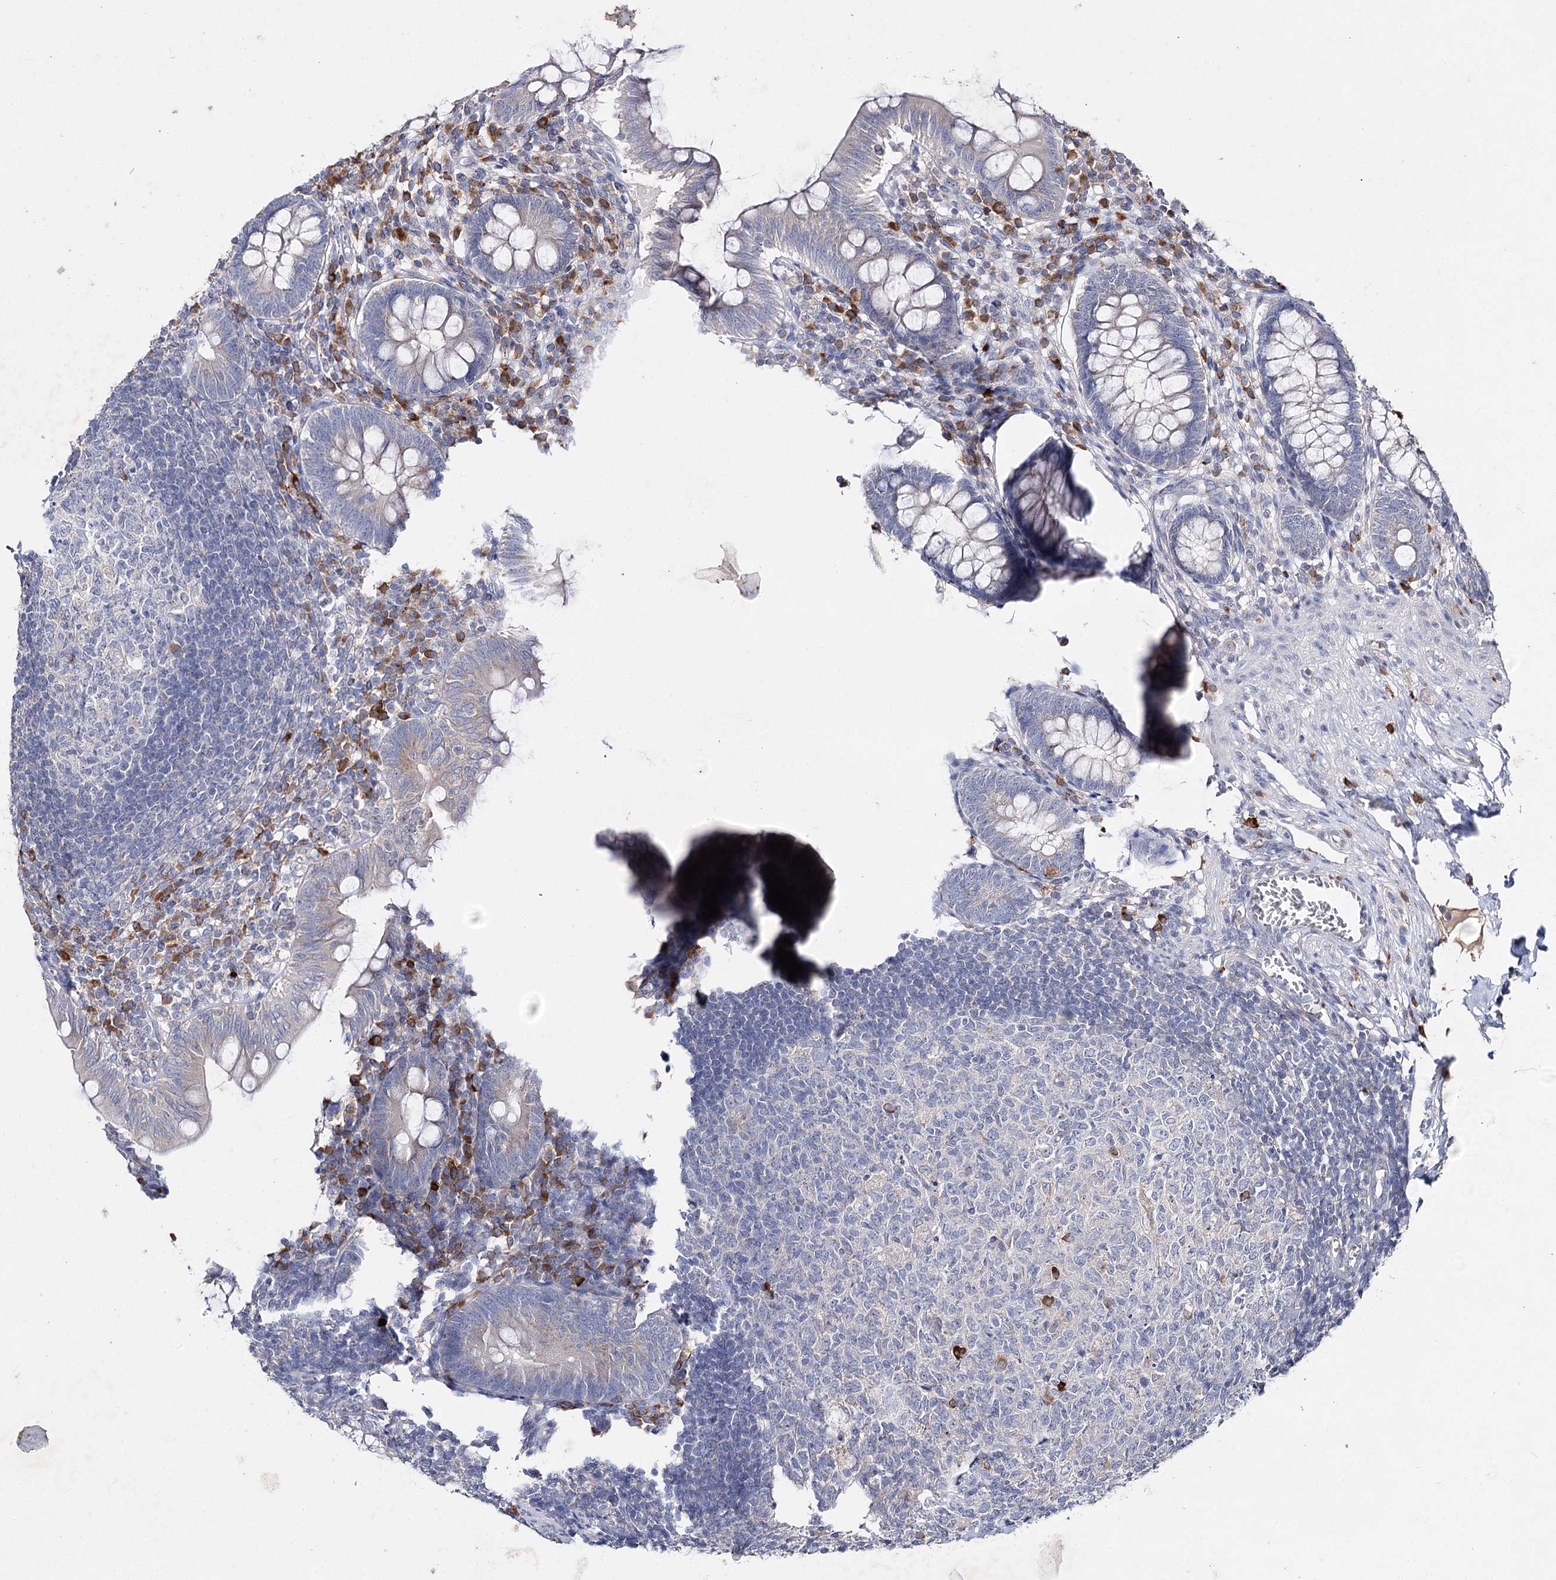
{"staining": {"intensity": "negative", "quantity": "none", "location": "none"}, "tissue": "appendix", "cell_type": "Glandular cells", "image_type": "normal", "snomed": [{"axis": "morphology", "description": "Normal tissue, NOS"}, {"axis": "topography", "description": "Appendix"}], "caption": "IHC histopathology image of unremarkable appendix: appendix stained with DAB (3,3'-diaminobenzidine) demonstrates no significant protein staining in glandular cells.", "gene": "IL1RAP", "patient": {"sex": "male", "age": 14}}